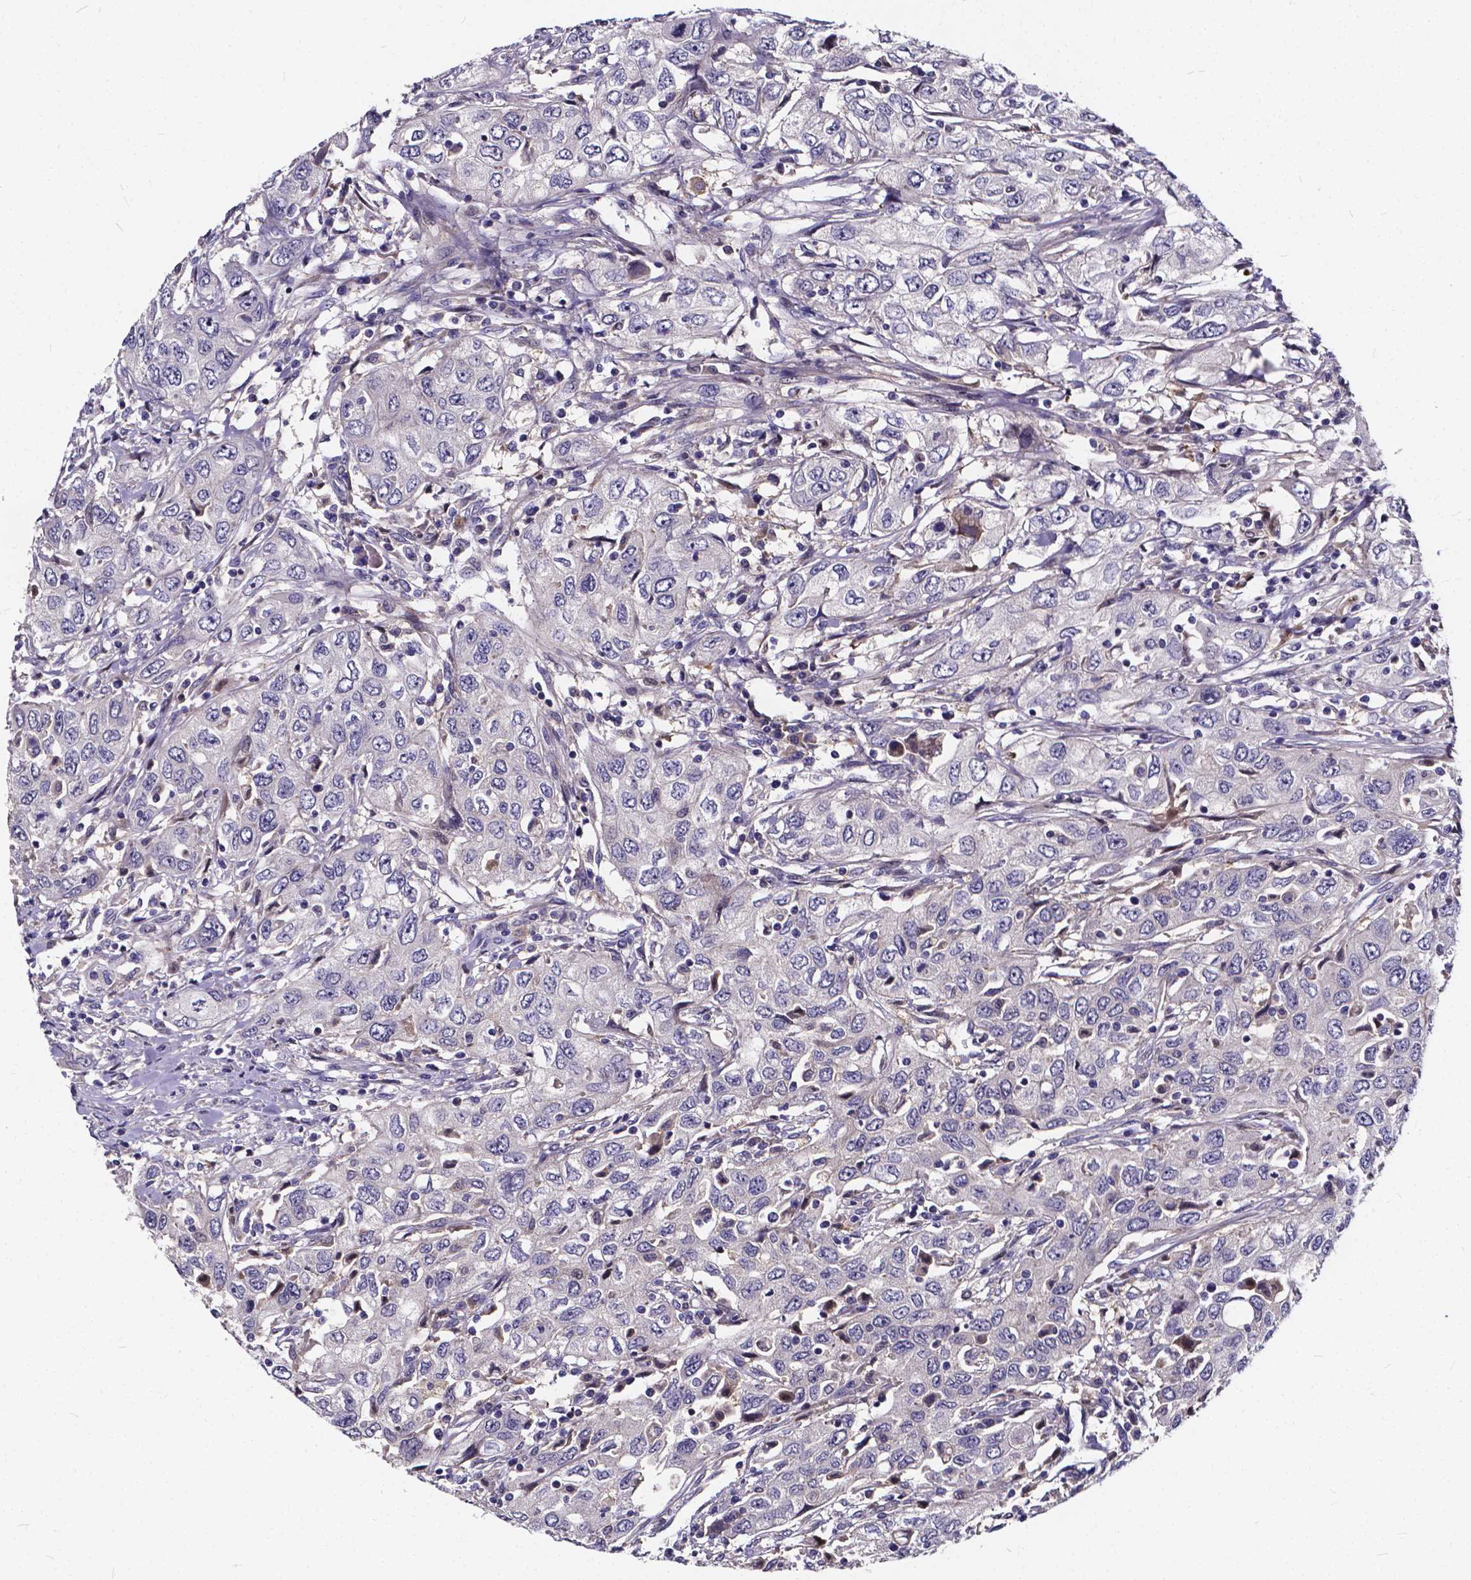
{"staining": {"intensity": "negative", "quantity": "none", "location": "none"}, "tissue": "urothelial cancer", "cell_type": "Tumor cells", "image_type": "cancer", "snomed": [{"axis": "morphology", "description": "Urothelial carcinoma, High grade"}, {"axis": "topography", "description": "Urinary bladder"}], "caption": "The immunohistochemistry (IHC) photomicrograph has no significant staining in tumor cells of high-grade urothelial carcinoma tissue. The staining was performed using DAB to visualize the protein expression in brown, while the nuclei were stained in blue with hematoxylin (Magnification: 20x).", "gene": "SOWAHA", "patient": {"sex": "male", "age": 76}}